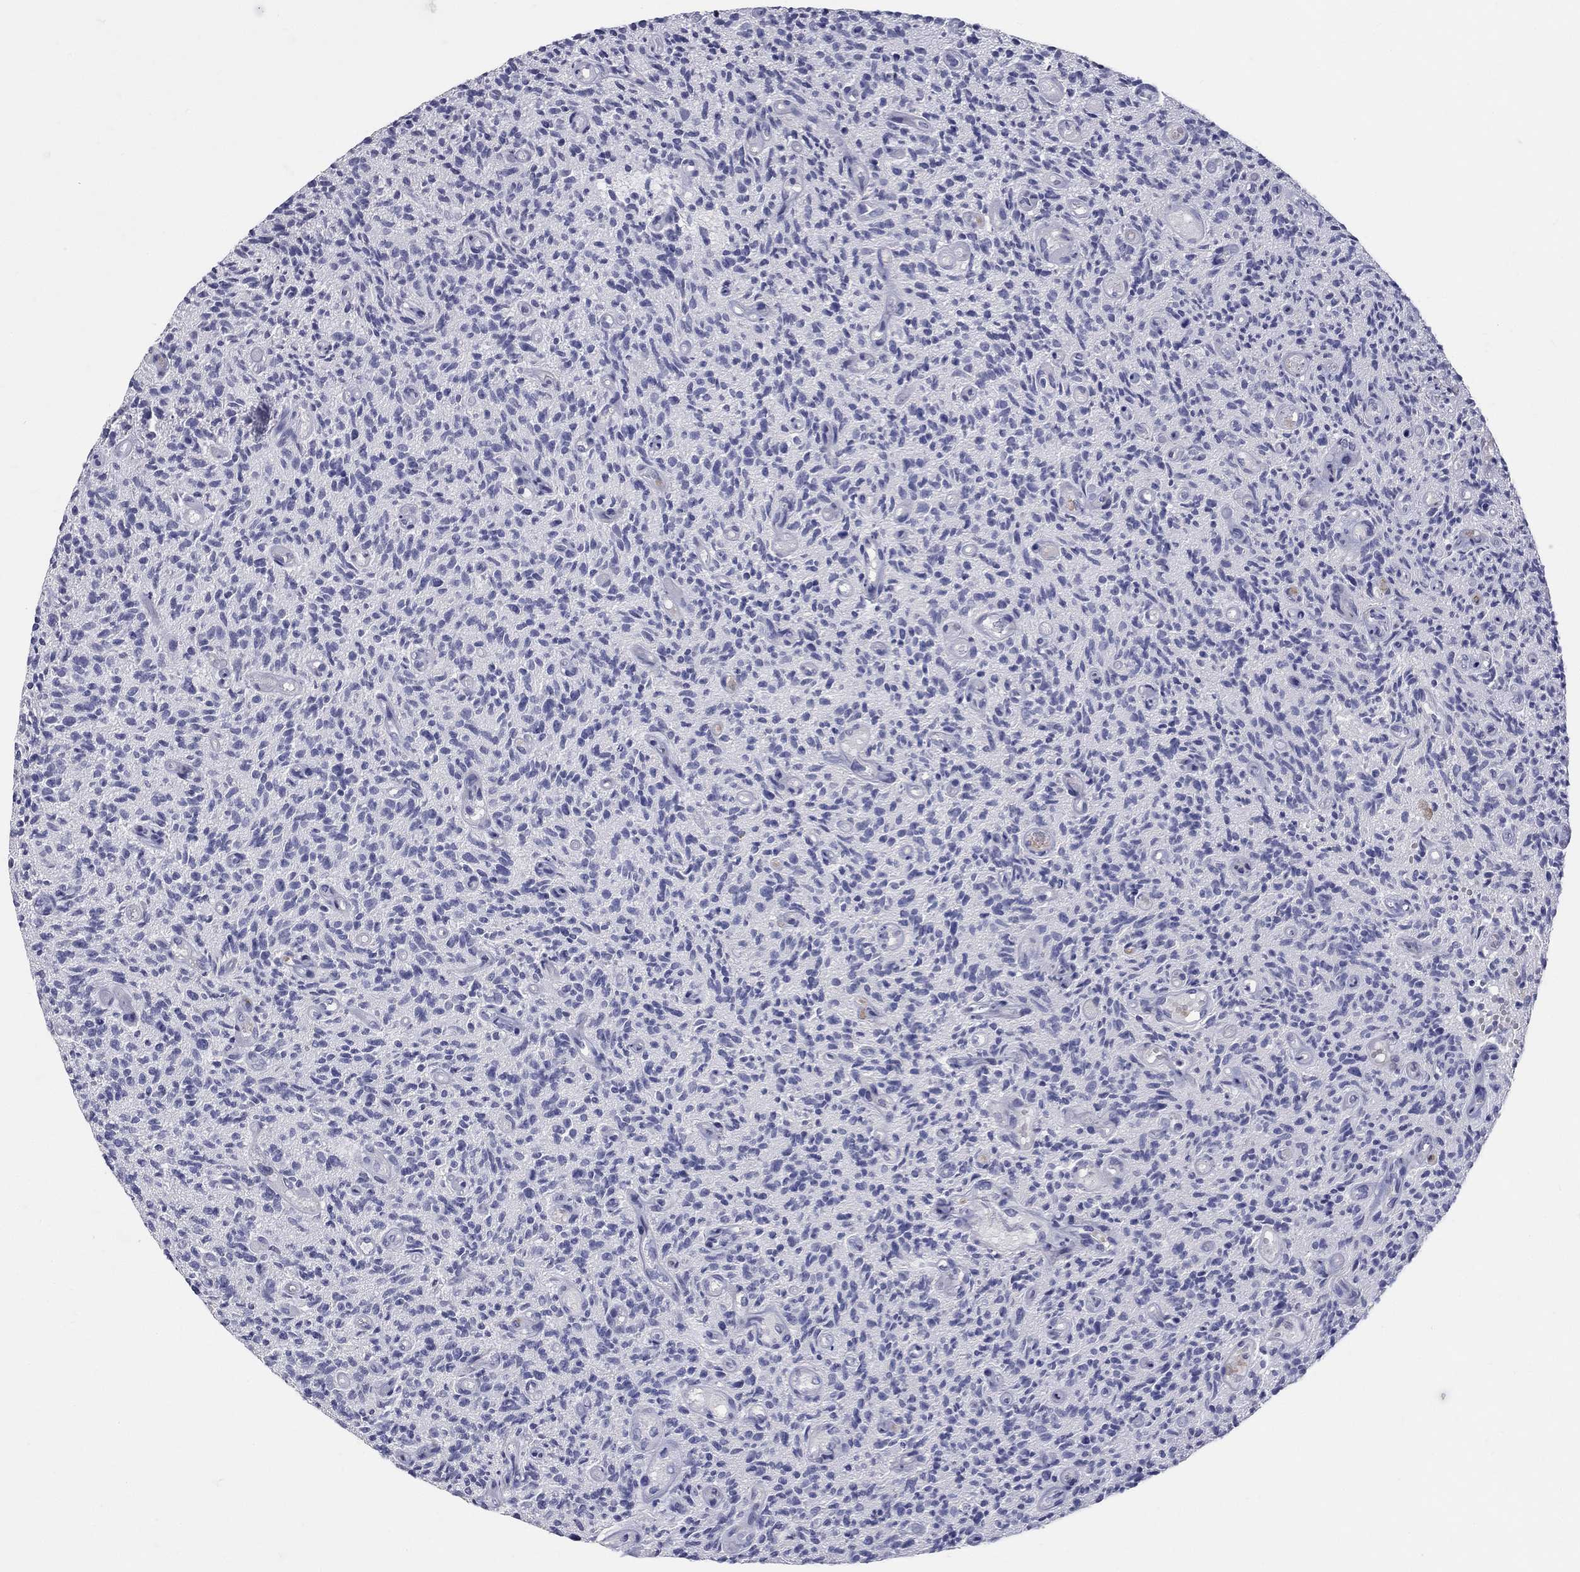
{"staining": {"intensity": "negative", "quantity": "none", "location": "none"}, "tissue": "glioma", "cell_type": "Tumor cells", "image_type": "cancer", "snomed": [{"axis": "morphology", "description": "Glioma, malignant, High grade"}, {"axis": "topography", "description": "Brain"}], "caption": "IHC of human glioma demonstrates no positivity in tumor cells.", "gene": "HMX2", "patient": {"sex": "male", "age": 64}}